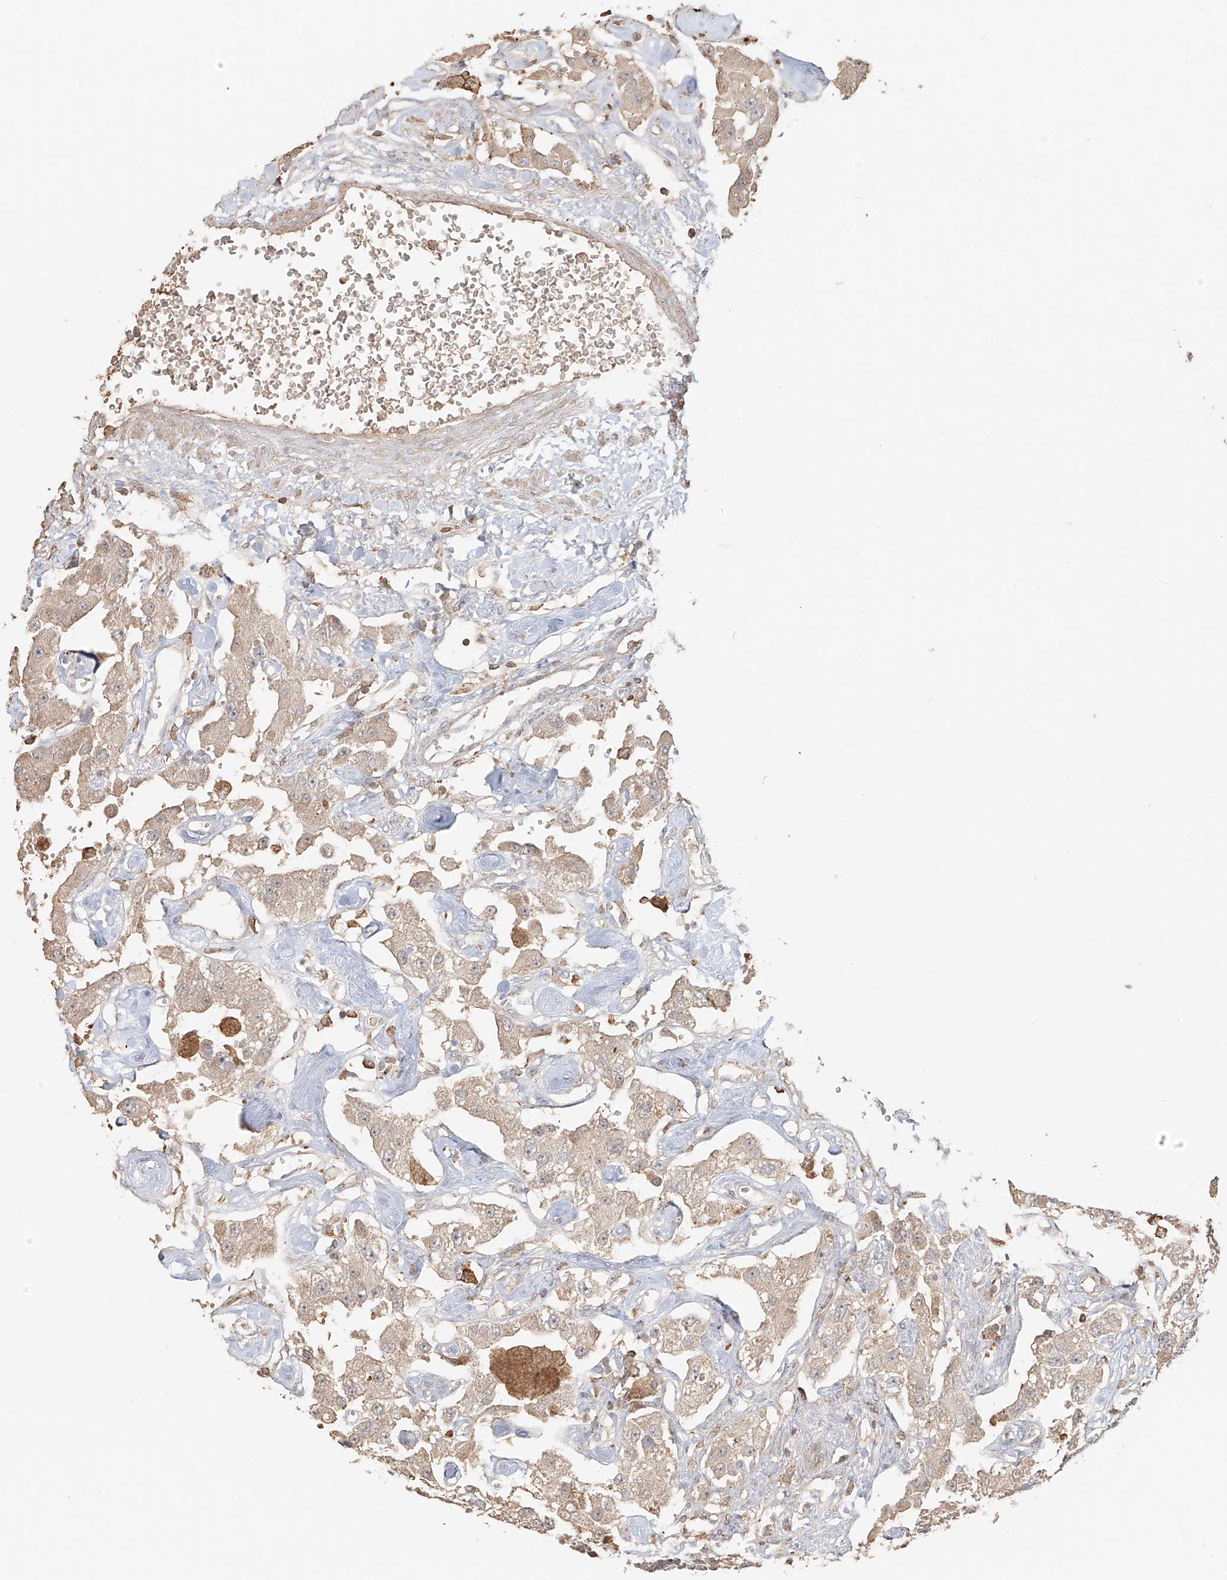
{"staining": {"intensity": "weak", "quantity": ">75%", "location": "cytoplasmic/membranous"}, "tissue": "carcinoid", "cell_type": "Tumor cells", "image_type": "cancer", "snomed": [{"axis": "morphology", "description": "Carcinoid, malignant, NOS"}, {"axis": "topography", "description": "Pancreas"}], "caption": "Malignant carcinoid was stained to show a protein in brown. There is low levels of weak cytoplasmic/membranous positivity in approximately >75% of tumor cells. (Stains: DAB (3,3'-diaminobenzidine) in brown, nuclei in blue, Microscopy: brightfield microscopy at high magnification).", "gene": "NPHS1", "patient": {"sex": "male", "age": 41}}